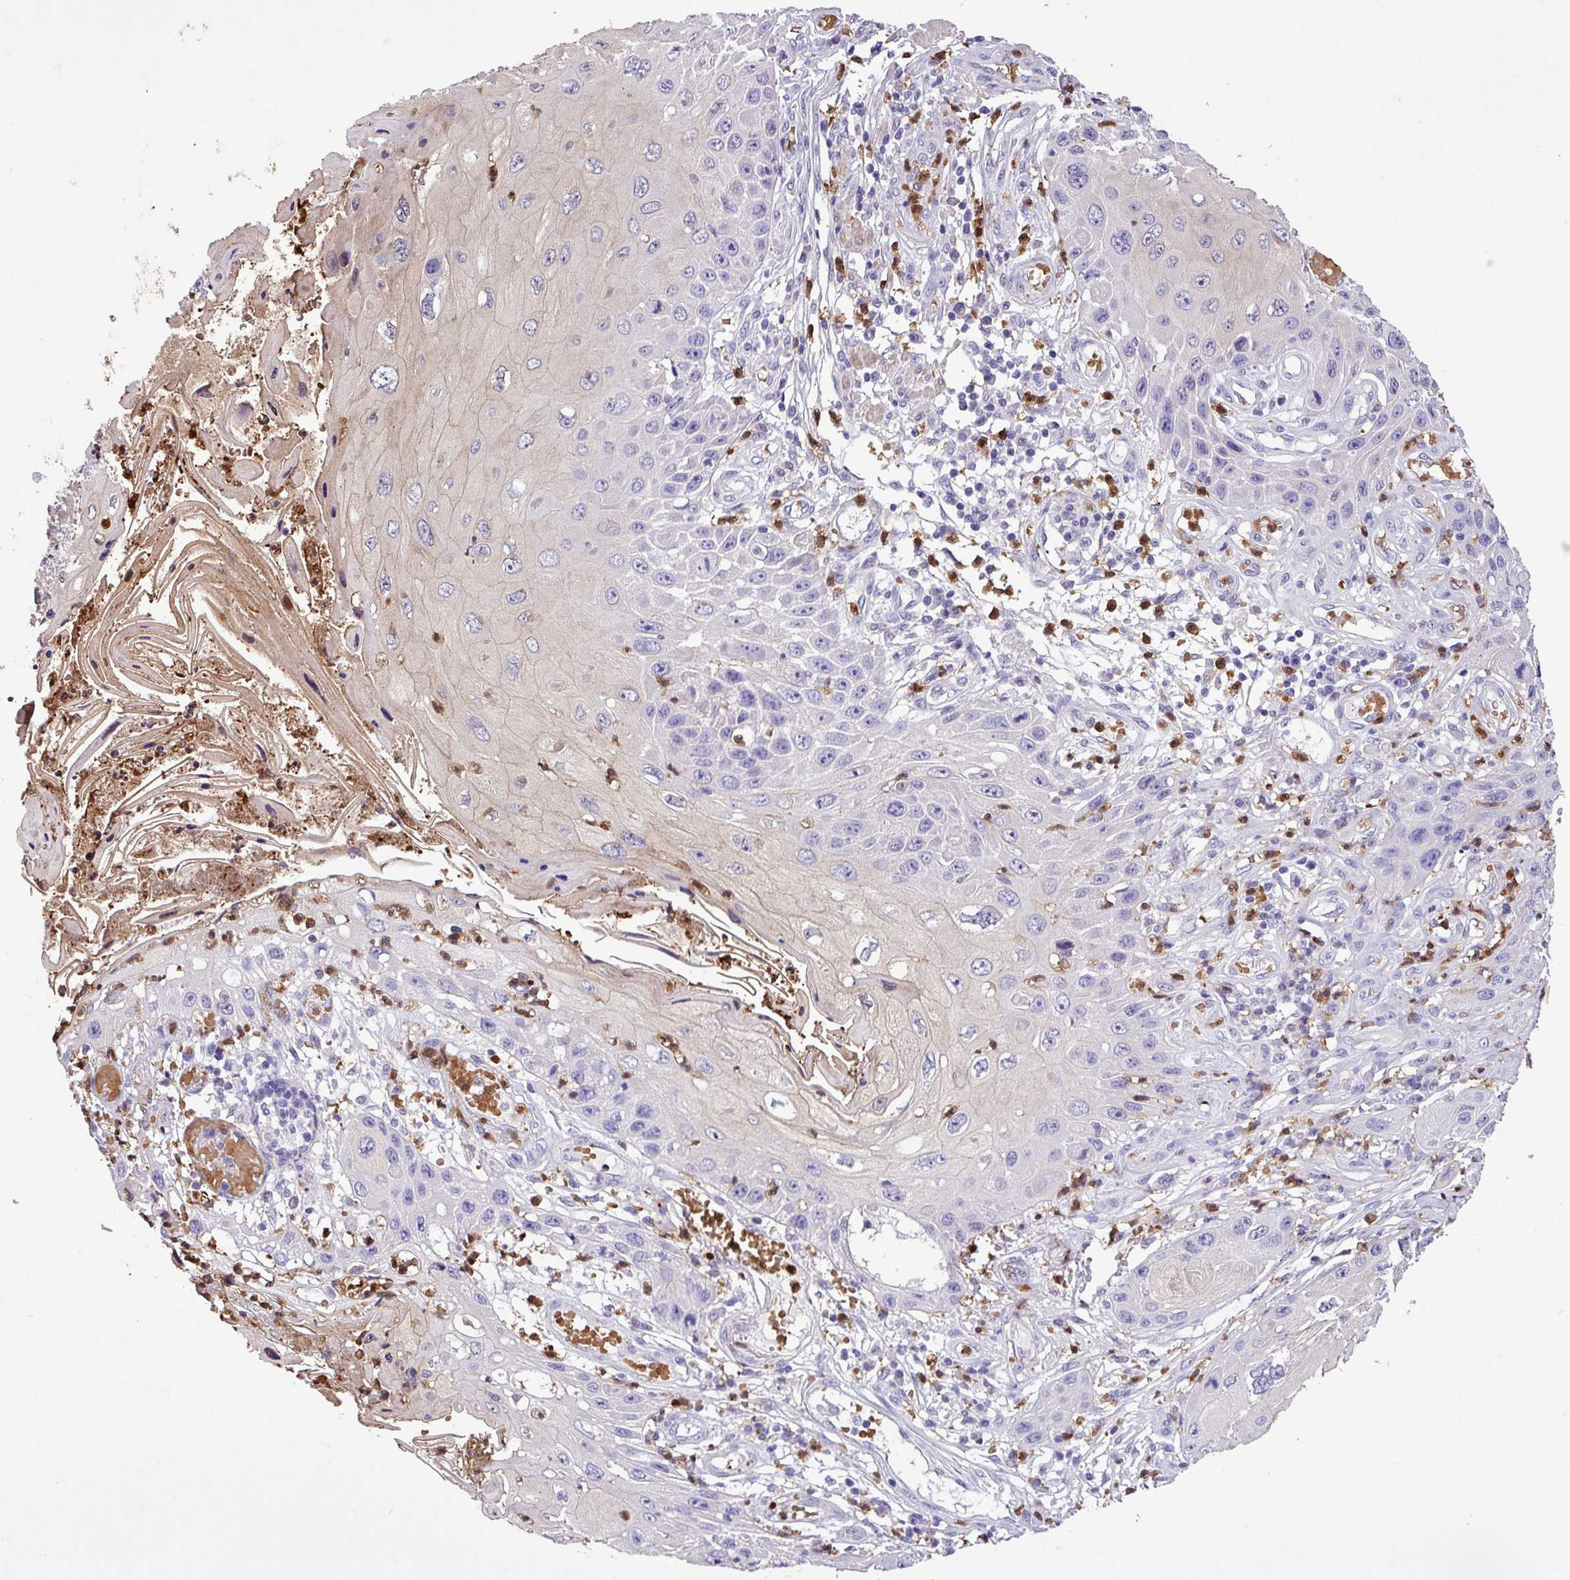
{"staining": {"intensity": "negative", "quantity": "none", "location": "none"}, "tissue": "skin cancer", "cell_type": "Tumor cells", "image_type": "cancer", "snomed": [{"axis": "morphology", "description": "Squamous cell carcinoma, NOS"}, {"axis": "topography", "description": "Skin"}, {"axis": "topography", "description": "Vulva"}], "caption": "IHC micrograph of neoplastic tissue: human squamous cell carcinoma (skin) stained with DAB exhibits no significant protein positivity in tumor cells.", "gene": "MGAT4B", "patient": {"sex": "female", "age": 44}}